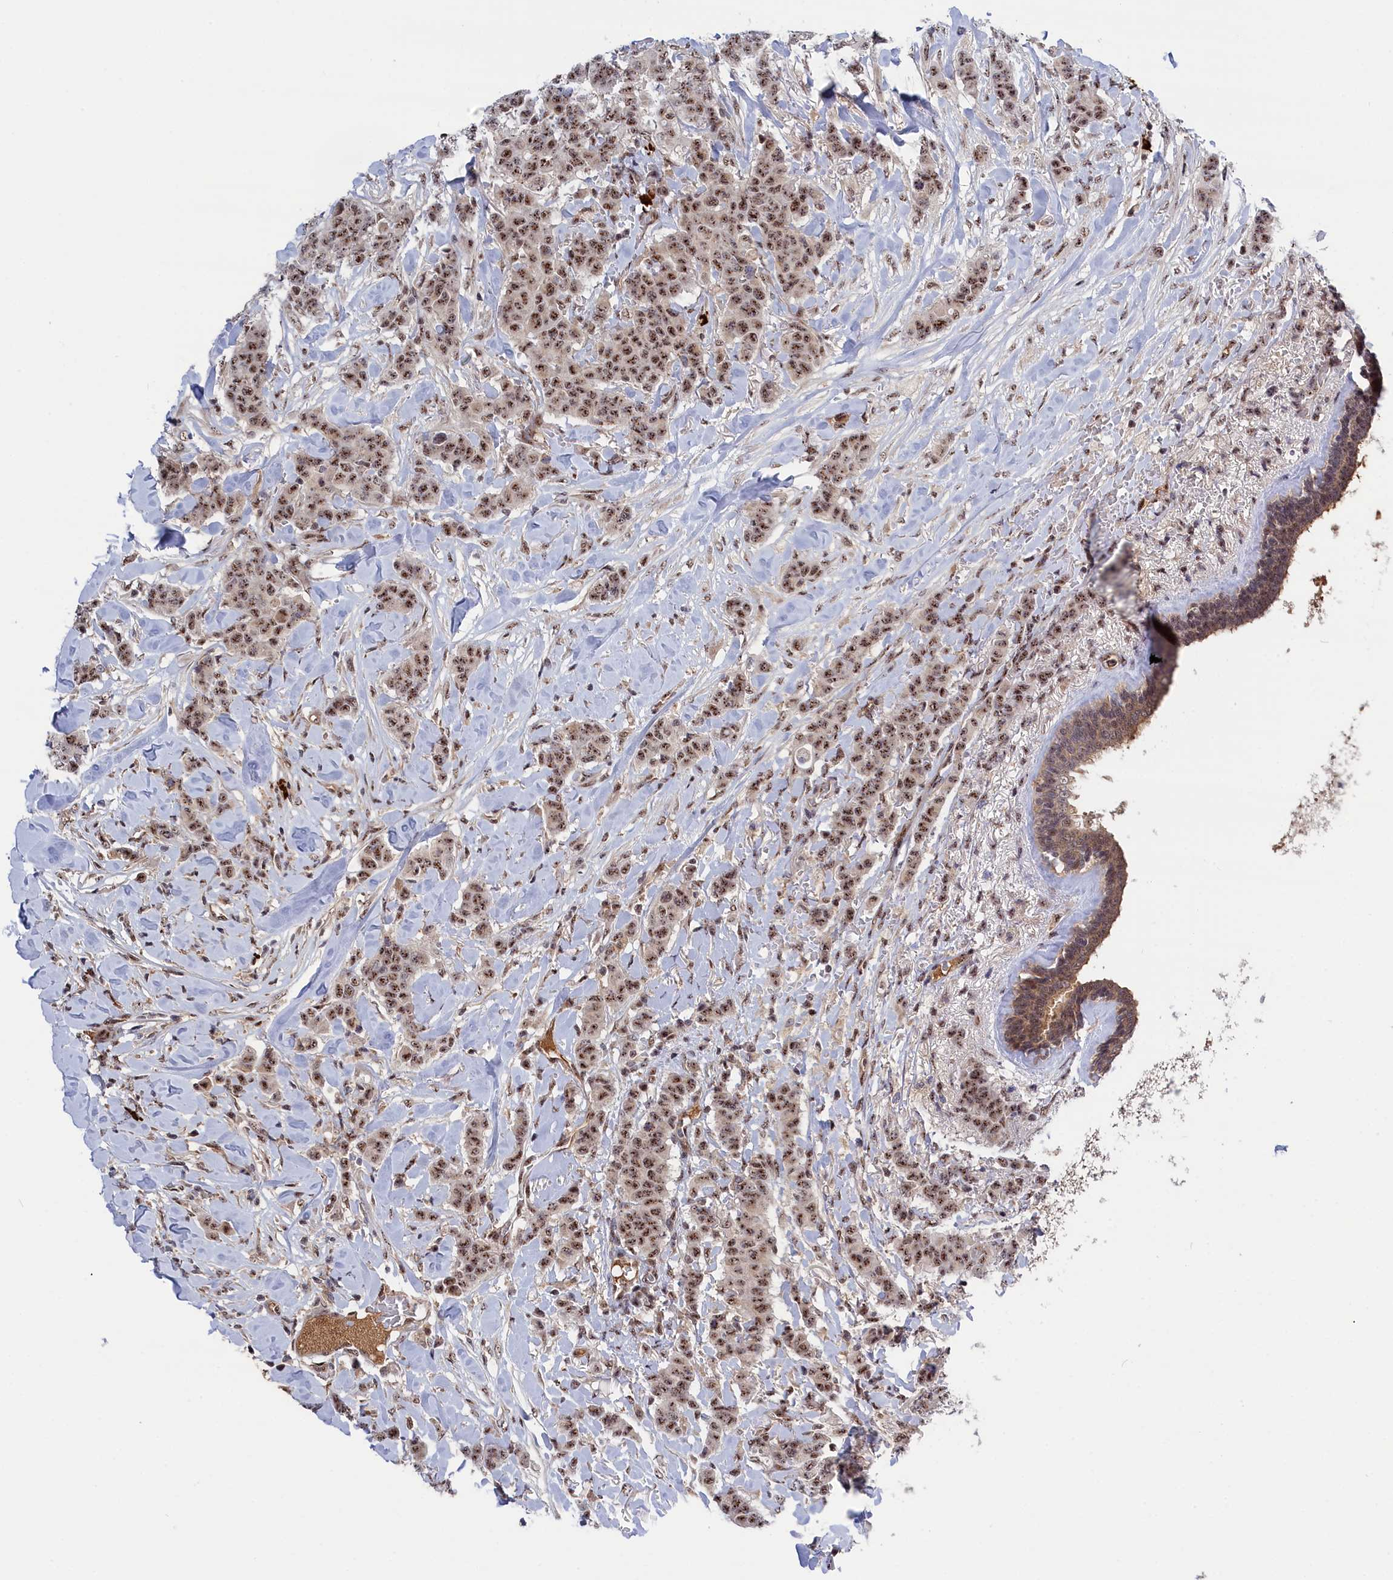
{"staining": {"intensity": "moderate", "quantity": ">75%", "location": "nuclear"}, "tissue": "breast cancer", "cell_type": "Tumor cells", "image_type": "cancer", "snomed": [{"axis": "morphology", "description": "Duct carcinoma"}, {"axis": "topography", "description": "Breast"}], "caption": "This photomicrograph demonstrates IHC staining of human breast invasive ductal carcinoma, with medium moderate nuclear staining in about >75% of tumor cells.", "gene": "TAB1", "patient": {"sex": "female", "age": 40}}